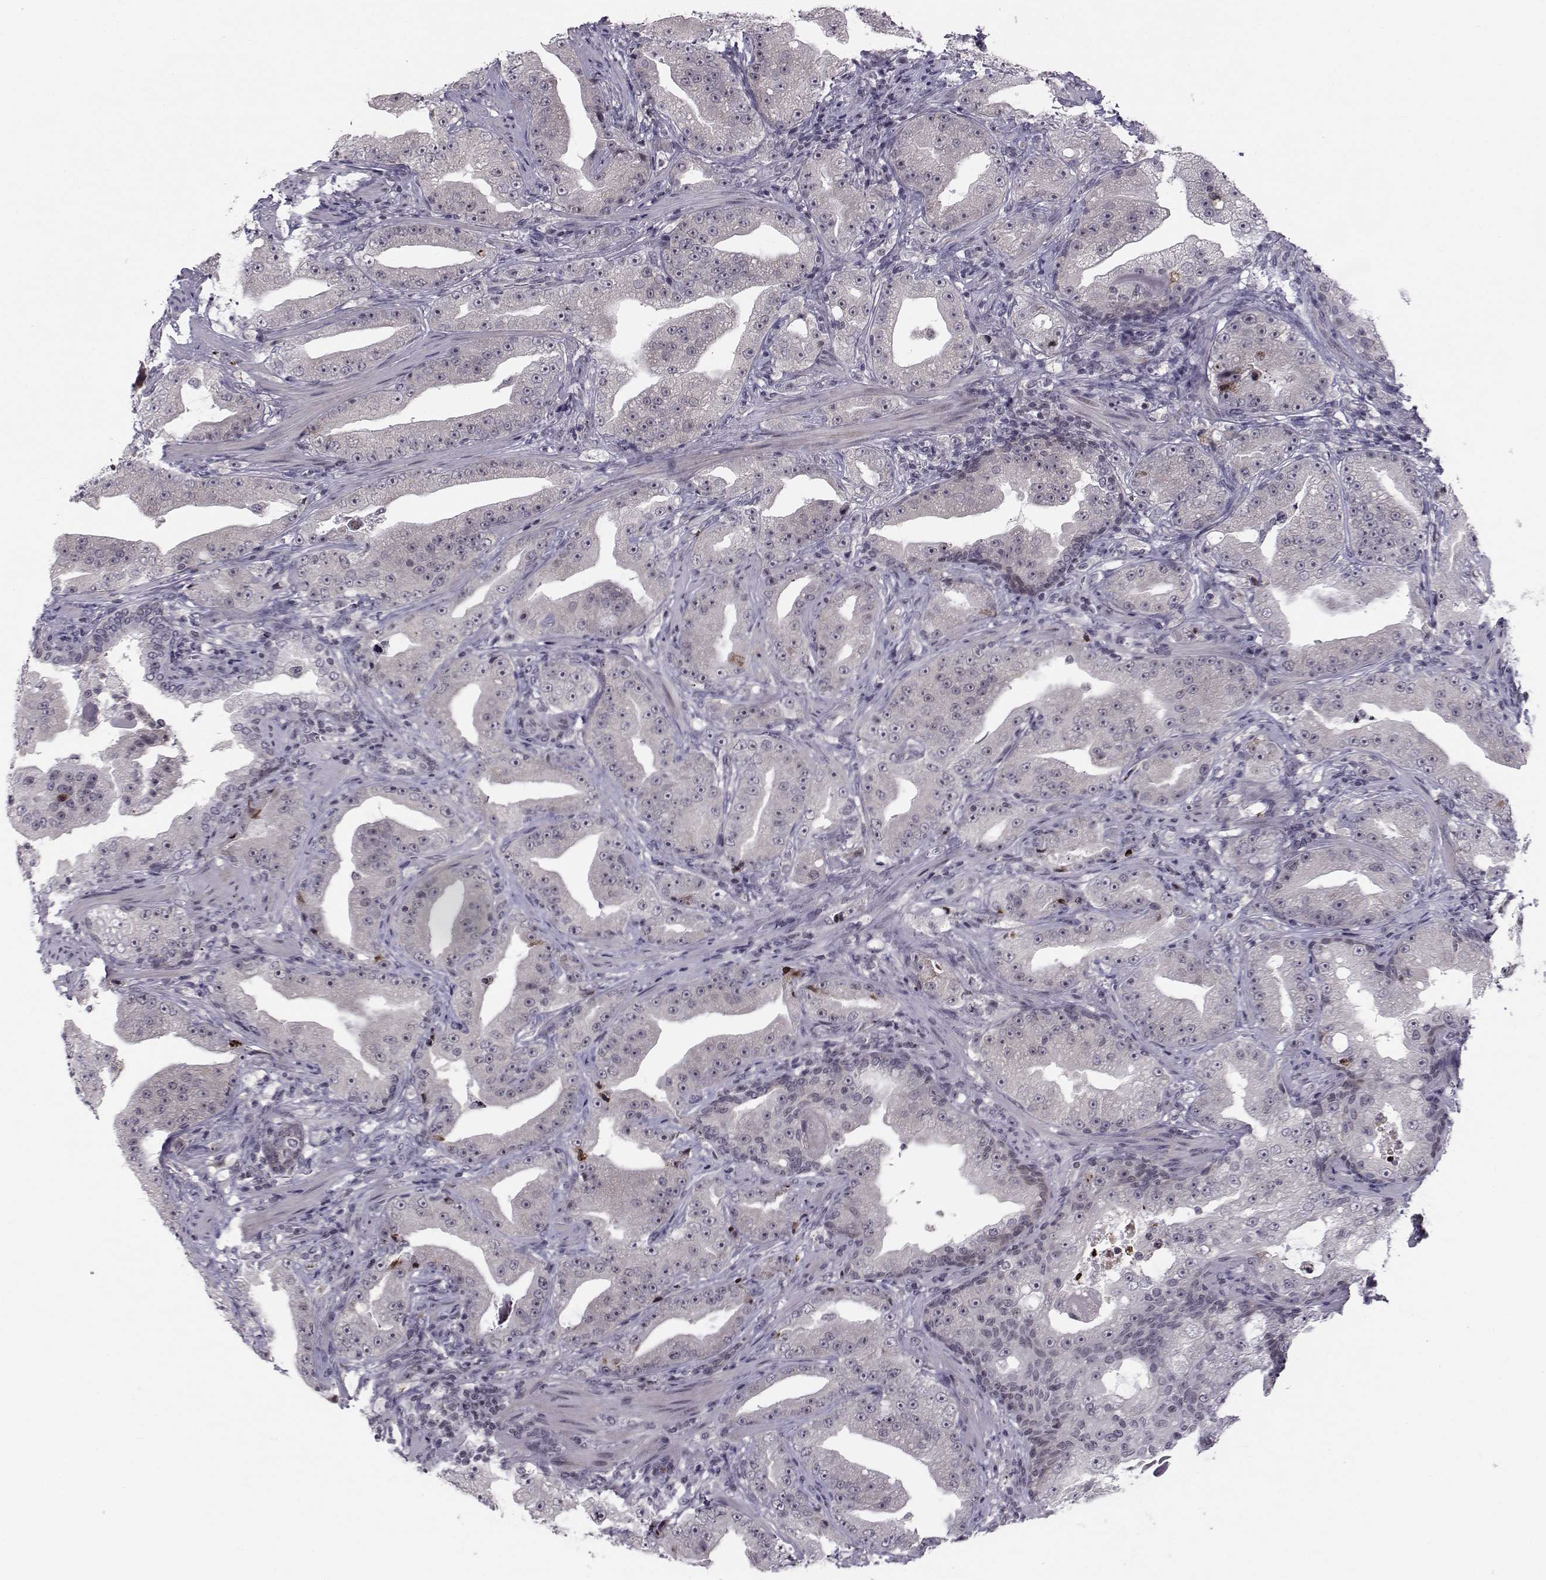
{"staining": {"intensity": "negative", "quantity": "none", "location": "none"}, "tissue": "prostate cancer", "cell_type": "Tumor cells", "image_type": "cancer", "snomed": [{"axis": "morphology", "description": "Adenocarcinoma, Low grade"}, {"axis": "topography", "description": "Prostate"}], "caption": "Immunohistochemistry image of prostate cancer (low-grade adenocarcinoma) stained for a protein (brown), which reveals no staining in tumor cells.", "gene": "MARCHF4", "patient": {"sex": "male", "age": 62}}